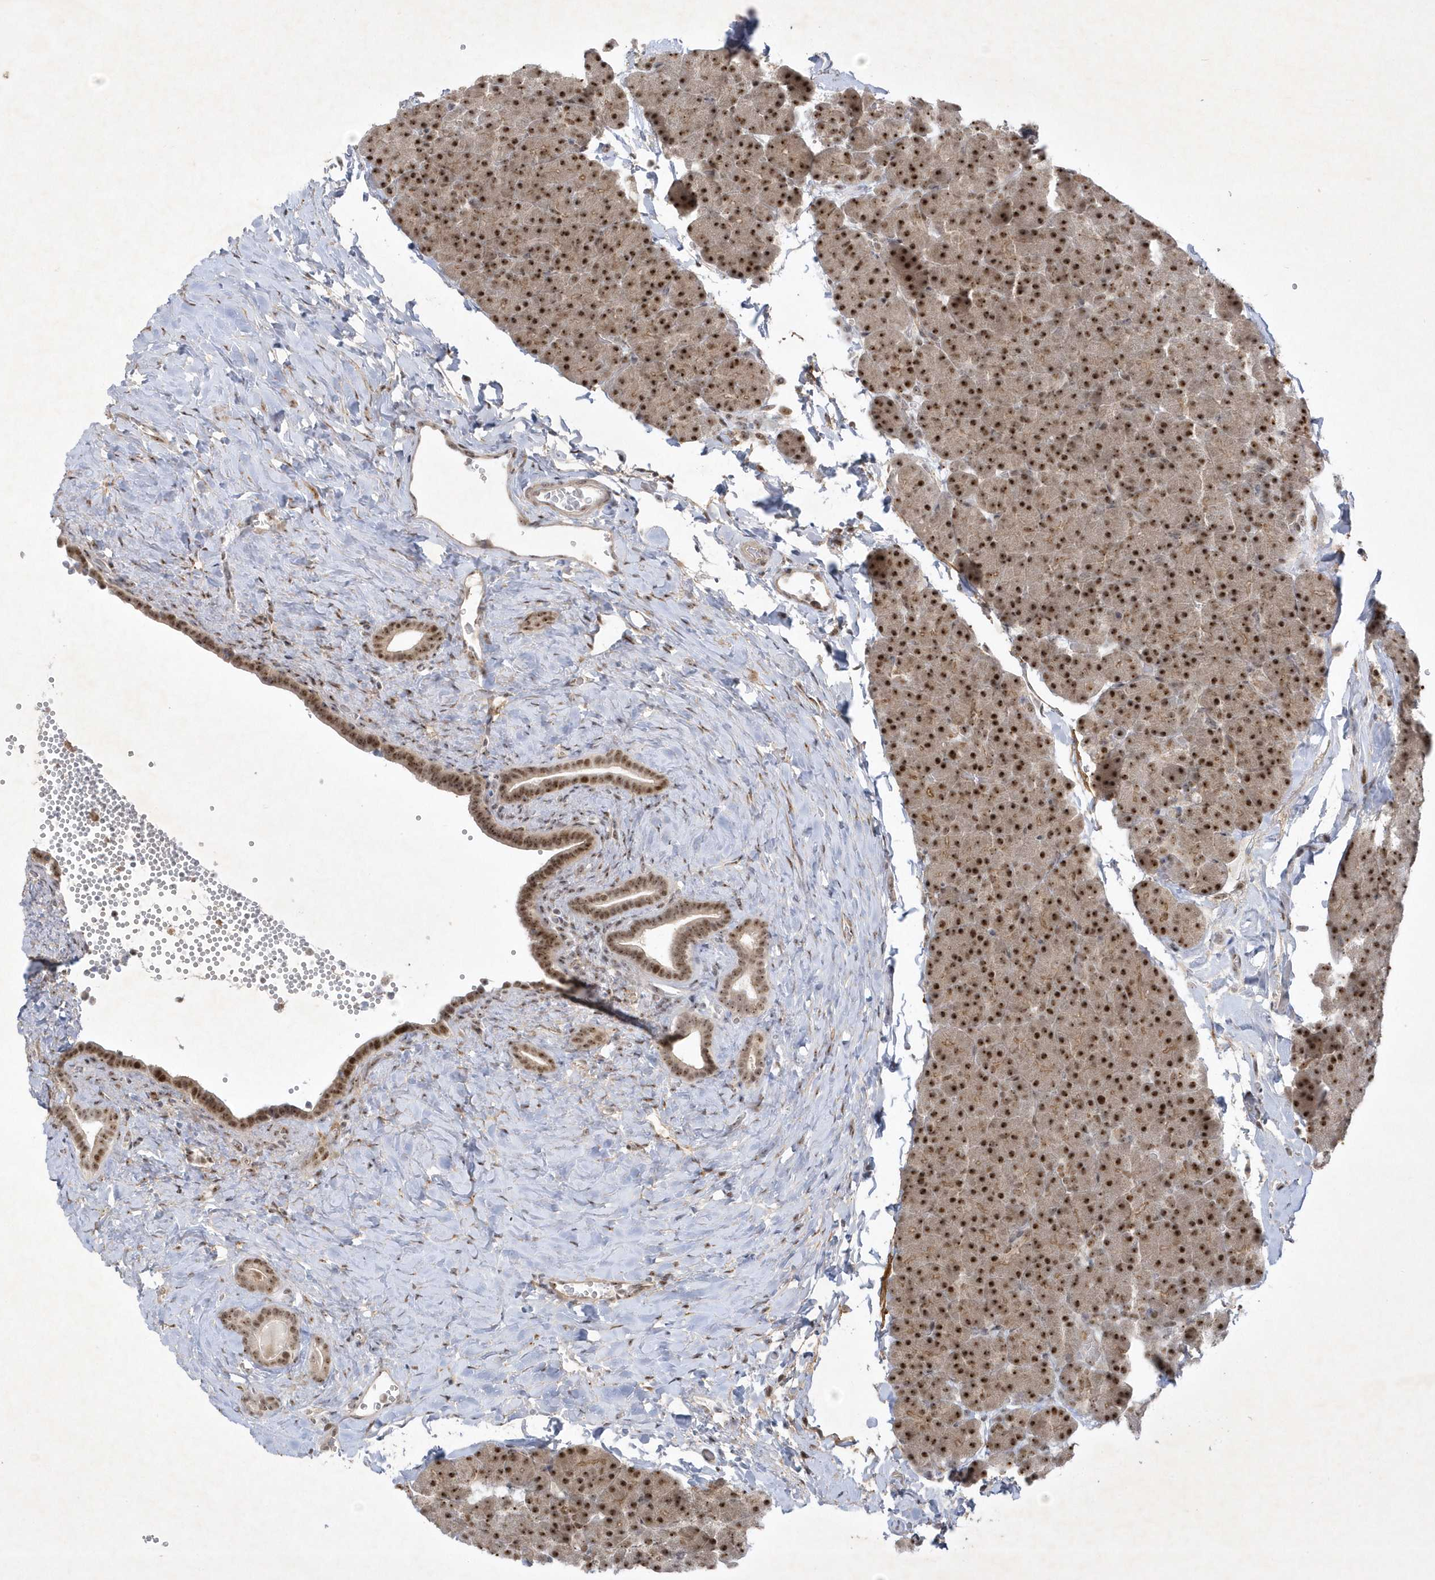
{"staining": {"intensity": "strong", "quantity": ">75%", "location": "nuclear"}, "tissue": "pancreas", "cell_type": "Exocrine glandular cells", "image_type": "normal", "snomed": [{"axis": "morphology", "description": "Normal tissue, NOS"}, {"axis": "morphology", "description": "Carcinoid, malignant, NOS"}, {"axis": "topography", "description": "Pancreas"}], "caption": "An immunohistochemistry image of benign tissue is shown. Protein staining in brown labels strong nuclear positivity in pancreas within exocrine glandular cells.", "gene": "NPM3", "patient": {"sex": "female", "age": 35}}